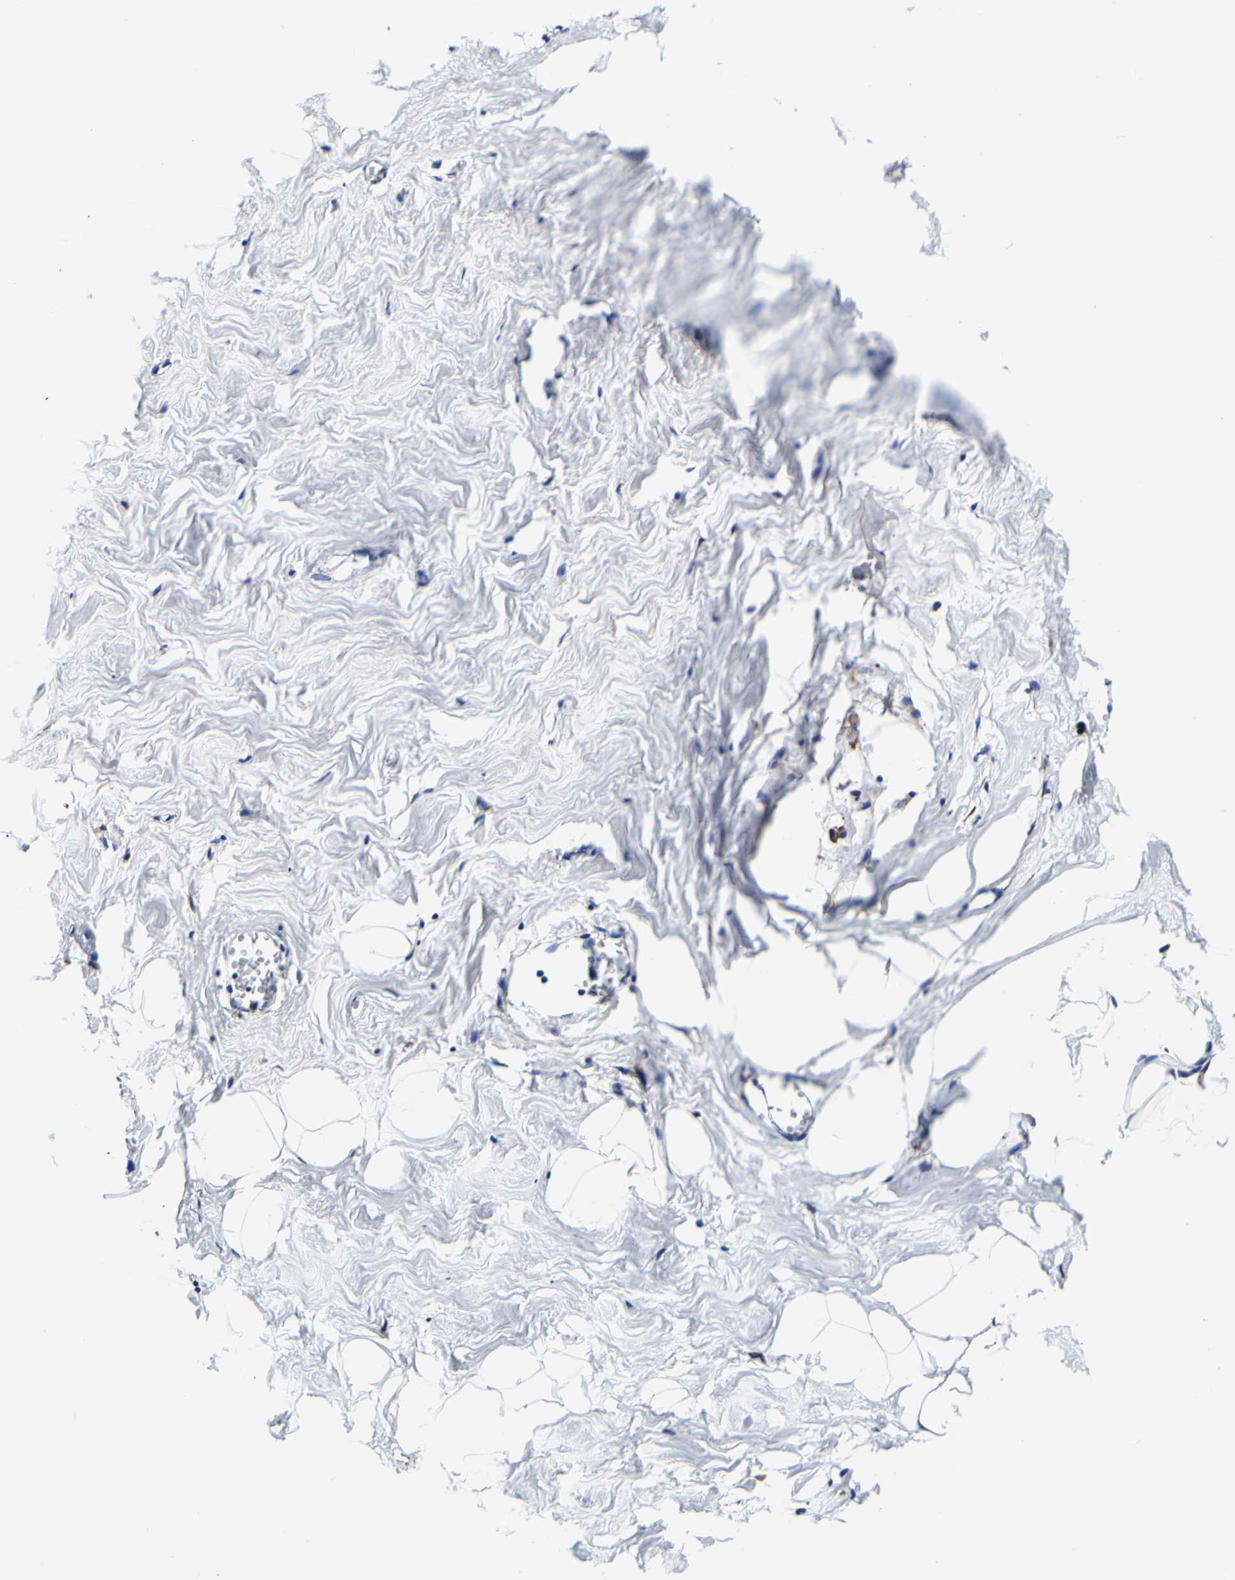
{"staining": {"intensity": "negative", "quantity": "none", "location": "none"}, "tissue": "breast", "cell_type": "Adipocytes", "image_type": "normal", "snomed": [{"axis": "morphology", "description": "Normal tissue, NOS"}, {"axis": "topography", "description": "Breast"}], "caption": "IHC of benign breast displays no positivity in adipocytes.", "gene": "P4HB", "patient": {"sex": "female", "age": 27}}